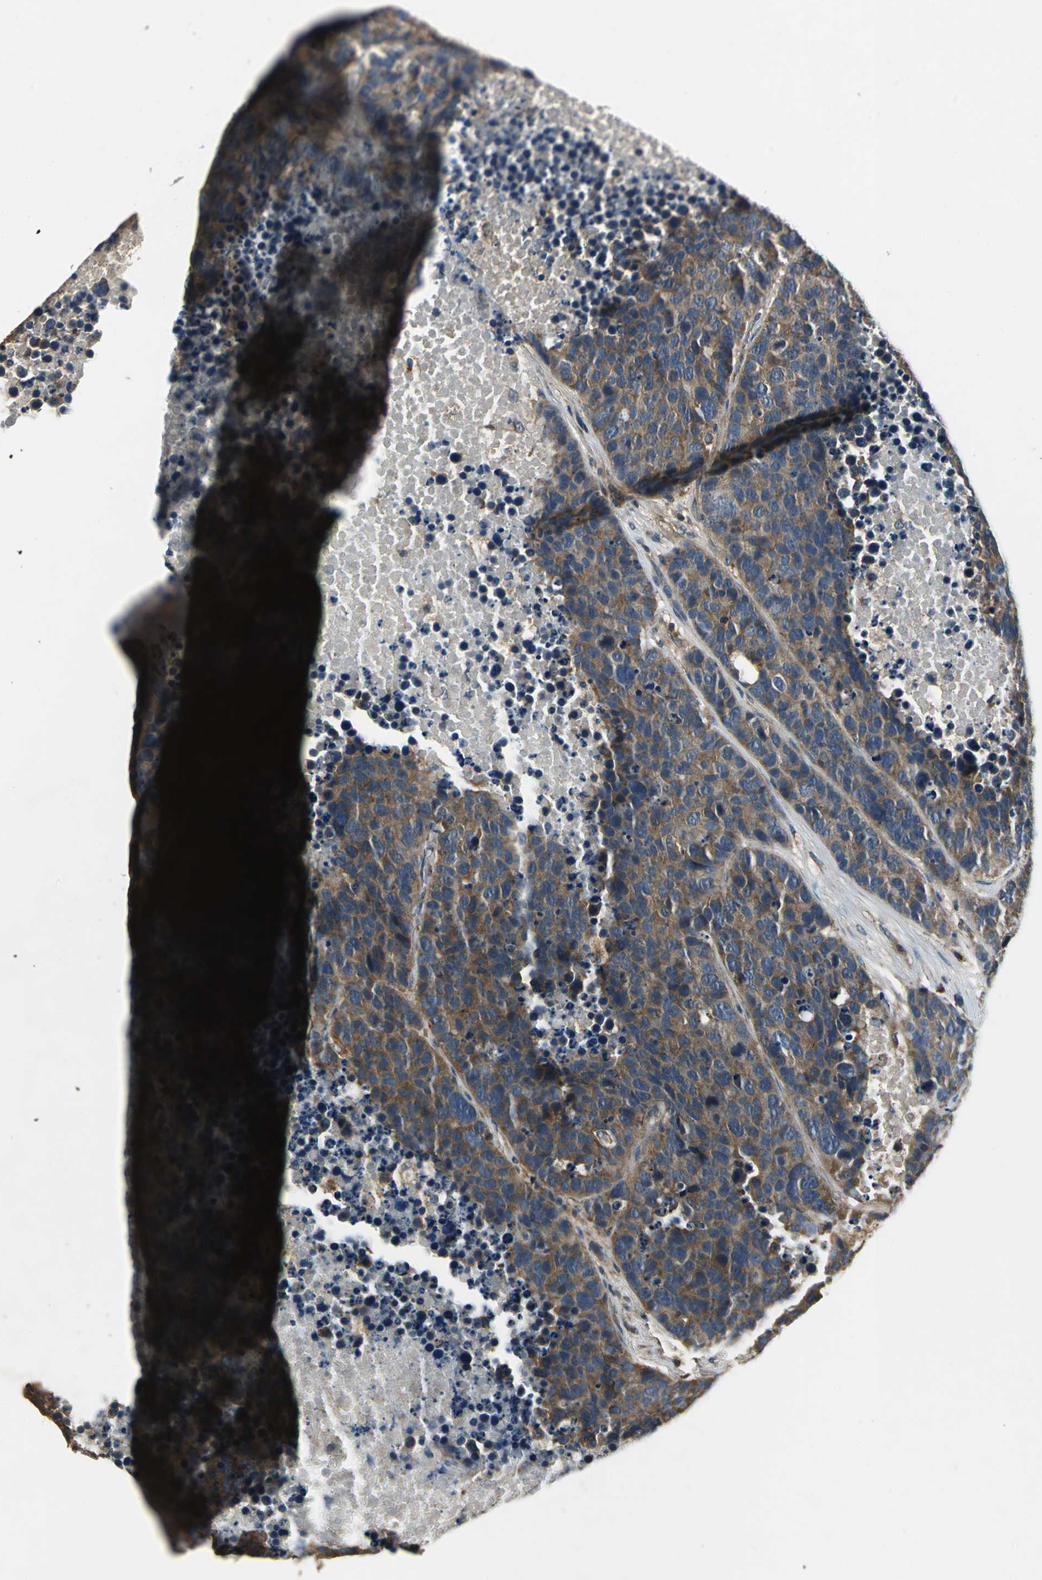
{"staining": {"intensity": "moderate", "quantity": ">75%", "location": "cytoplasmic/membranous"}, "tissue": "carcinoid", "cell_type": "Tumor cells", "image_type": "cancer", "snomed": [{"axis": "morphology", "description": "Carcinoid, malignant, NOS"}, {"axis": "topography", "description": "Lung"}], "caption": "A brown stain shows moderate cytoplasmic/membranous positivity of a protein in carcinoid (malignant) tumor cells.", "gene": "IRF3", "patient": {"sex": "male", "age": 60}}